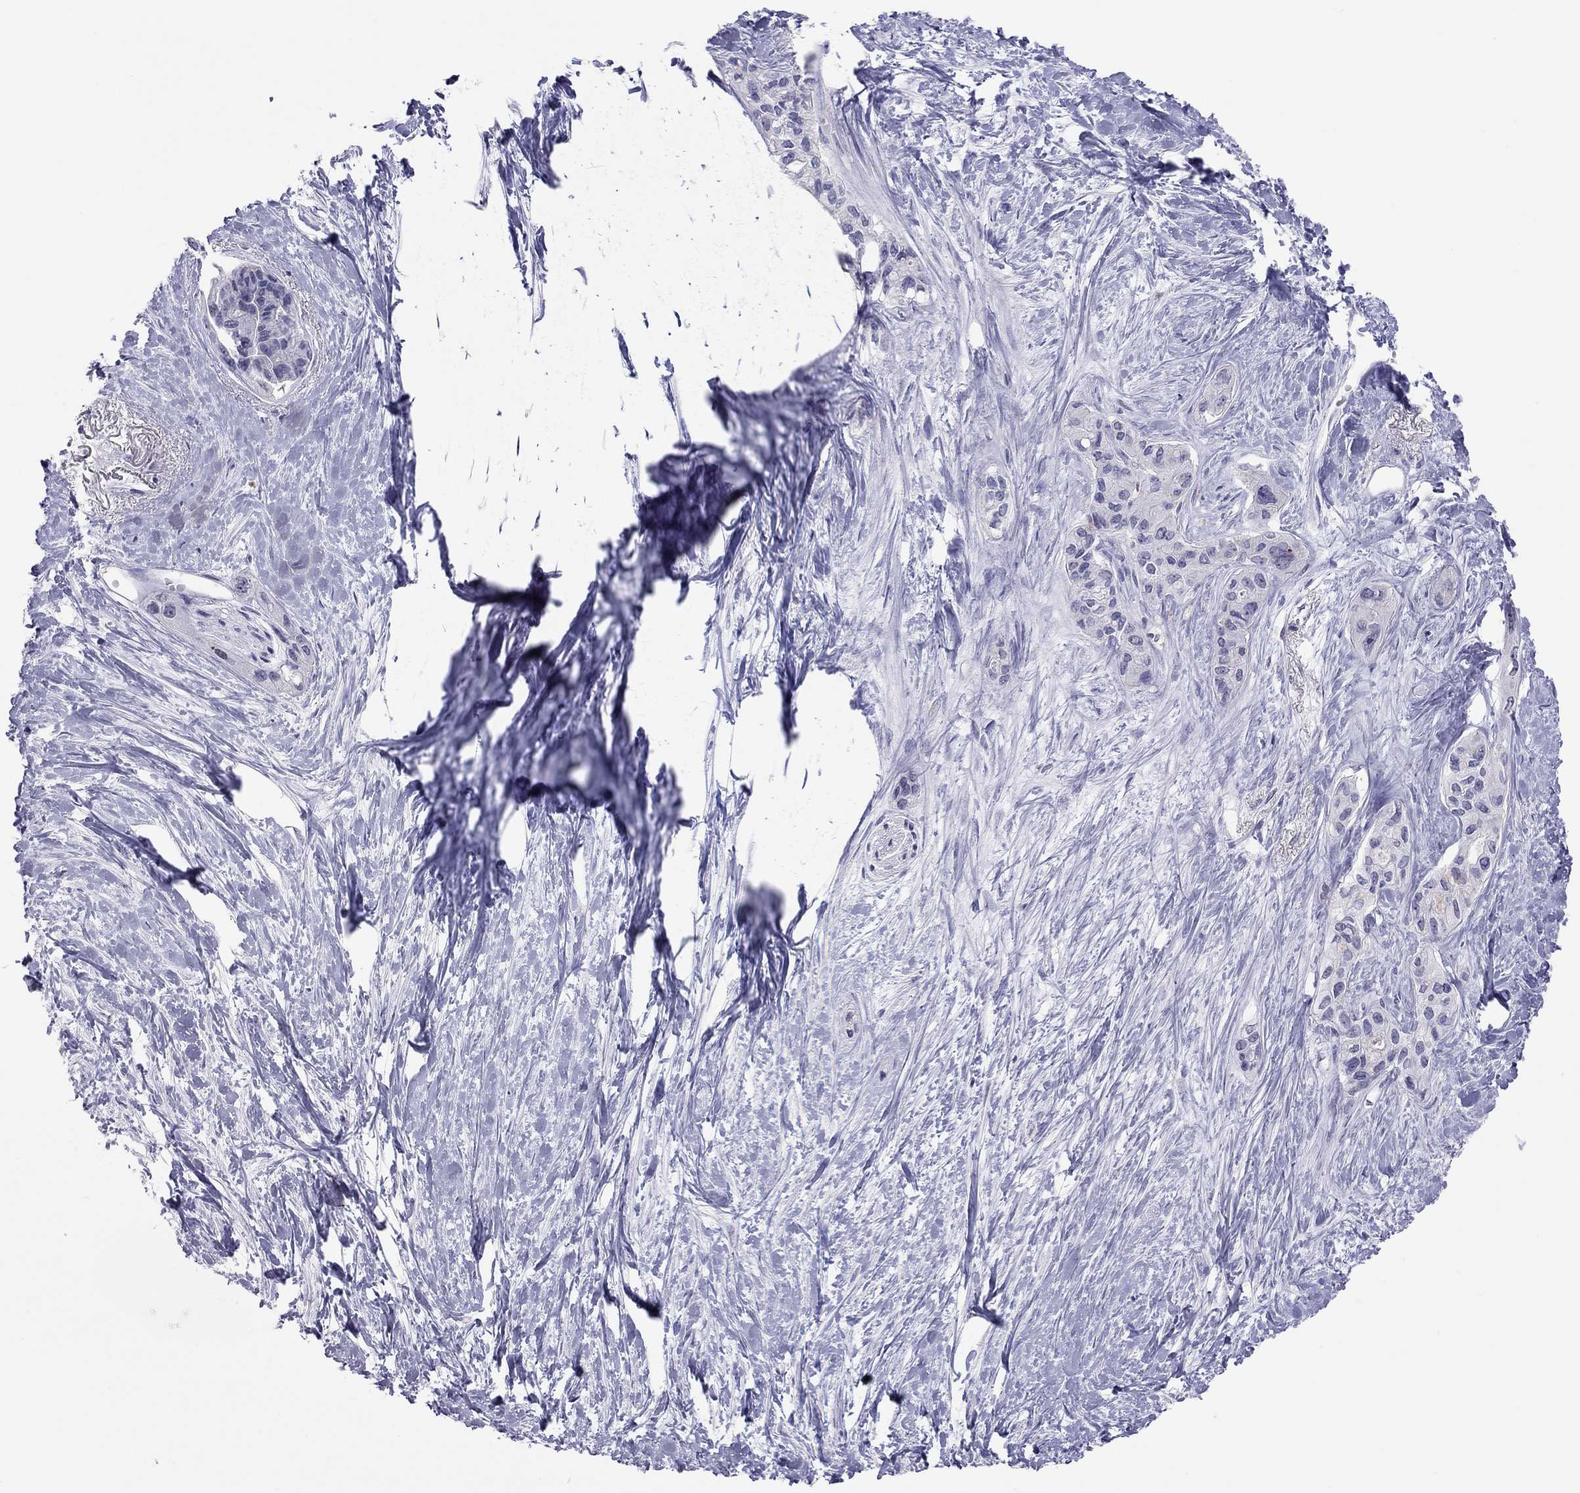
{"staining": {"intensity": "negative", "quantity": "none", "location": "none"}, "tissue": "pancreatic cancer", "cell_type": "Tumor cells", "image_type": "cancer", "snomed": [{"axis": "morphology", "description": "Adenocarcinoma, NOS"}, {"axis": "topography", "description": "Pancreas"}], "caption": "There is no significant staining in tumor cells of pancreatic cancer.", "gene": "JHY", "patient": {"sex": "female", "age": 50}}